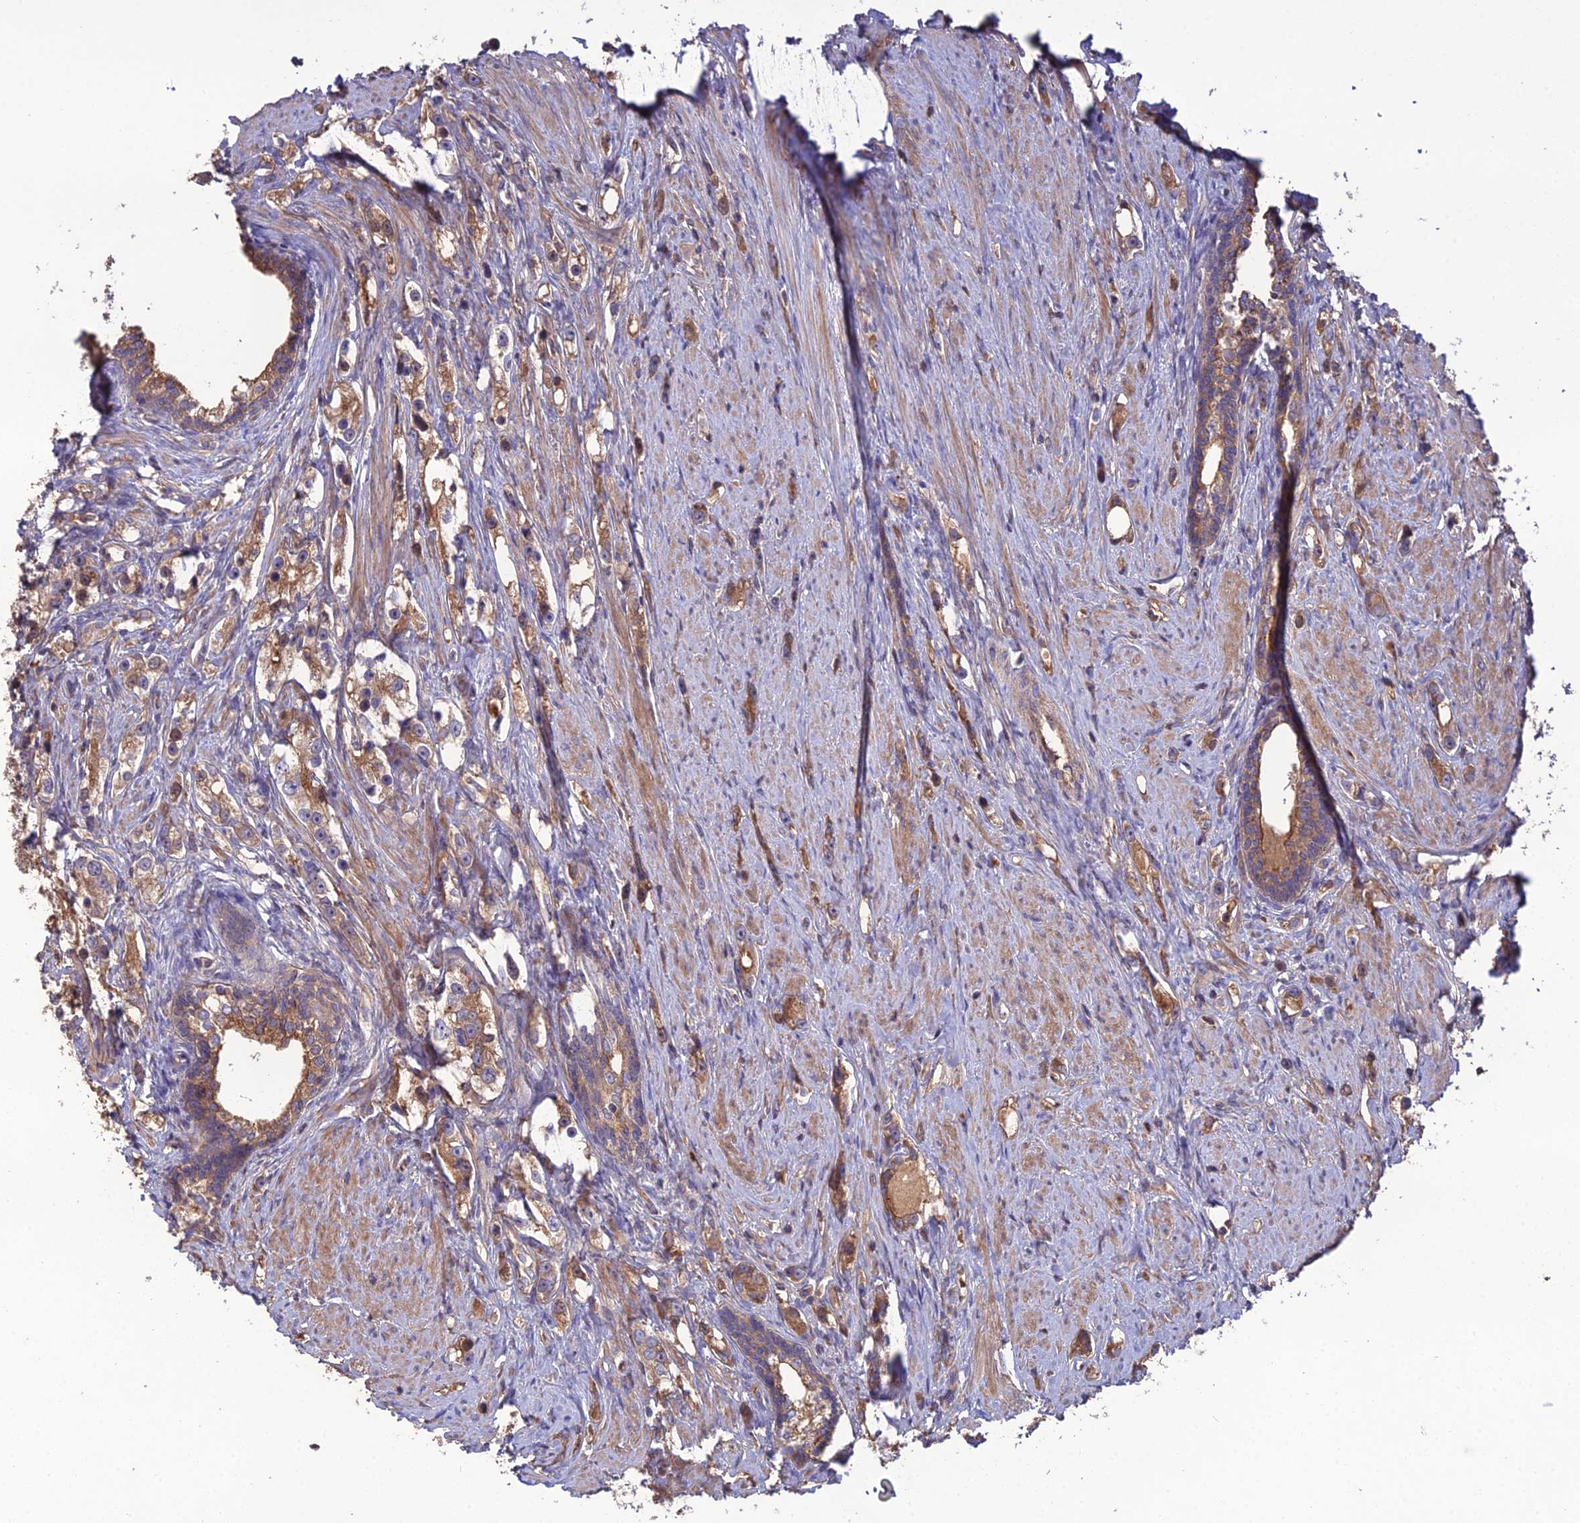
{"staining": {"intensity": "moderate", "quantity": ">75%", "location": "cytoplasmic/membranous"}, "tissue": "prostate cancer", "cell_type": "Tumor cells", "image_type": "cancer", "snomed": [{"axis": "morphology", "description": "Adenocarcinoma, High grade"}, {"axis": "topography", "description": "Prostate"}], "caption": "The micrograph displays immunohistochemical staining of prostate cancer. There is moderate cytoplasmic/membranous positivity is seen in about >75% of tumor cells. (DAB (3,3'-diaminobenzidine) = brown stain, brightfield microscopy at high magnification).", "gene": "GALR2", "patient": {"sex": "male", "age": 63}}